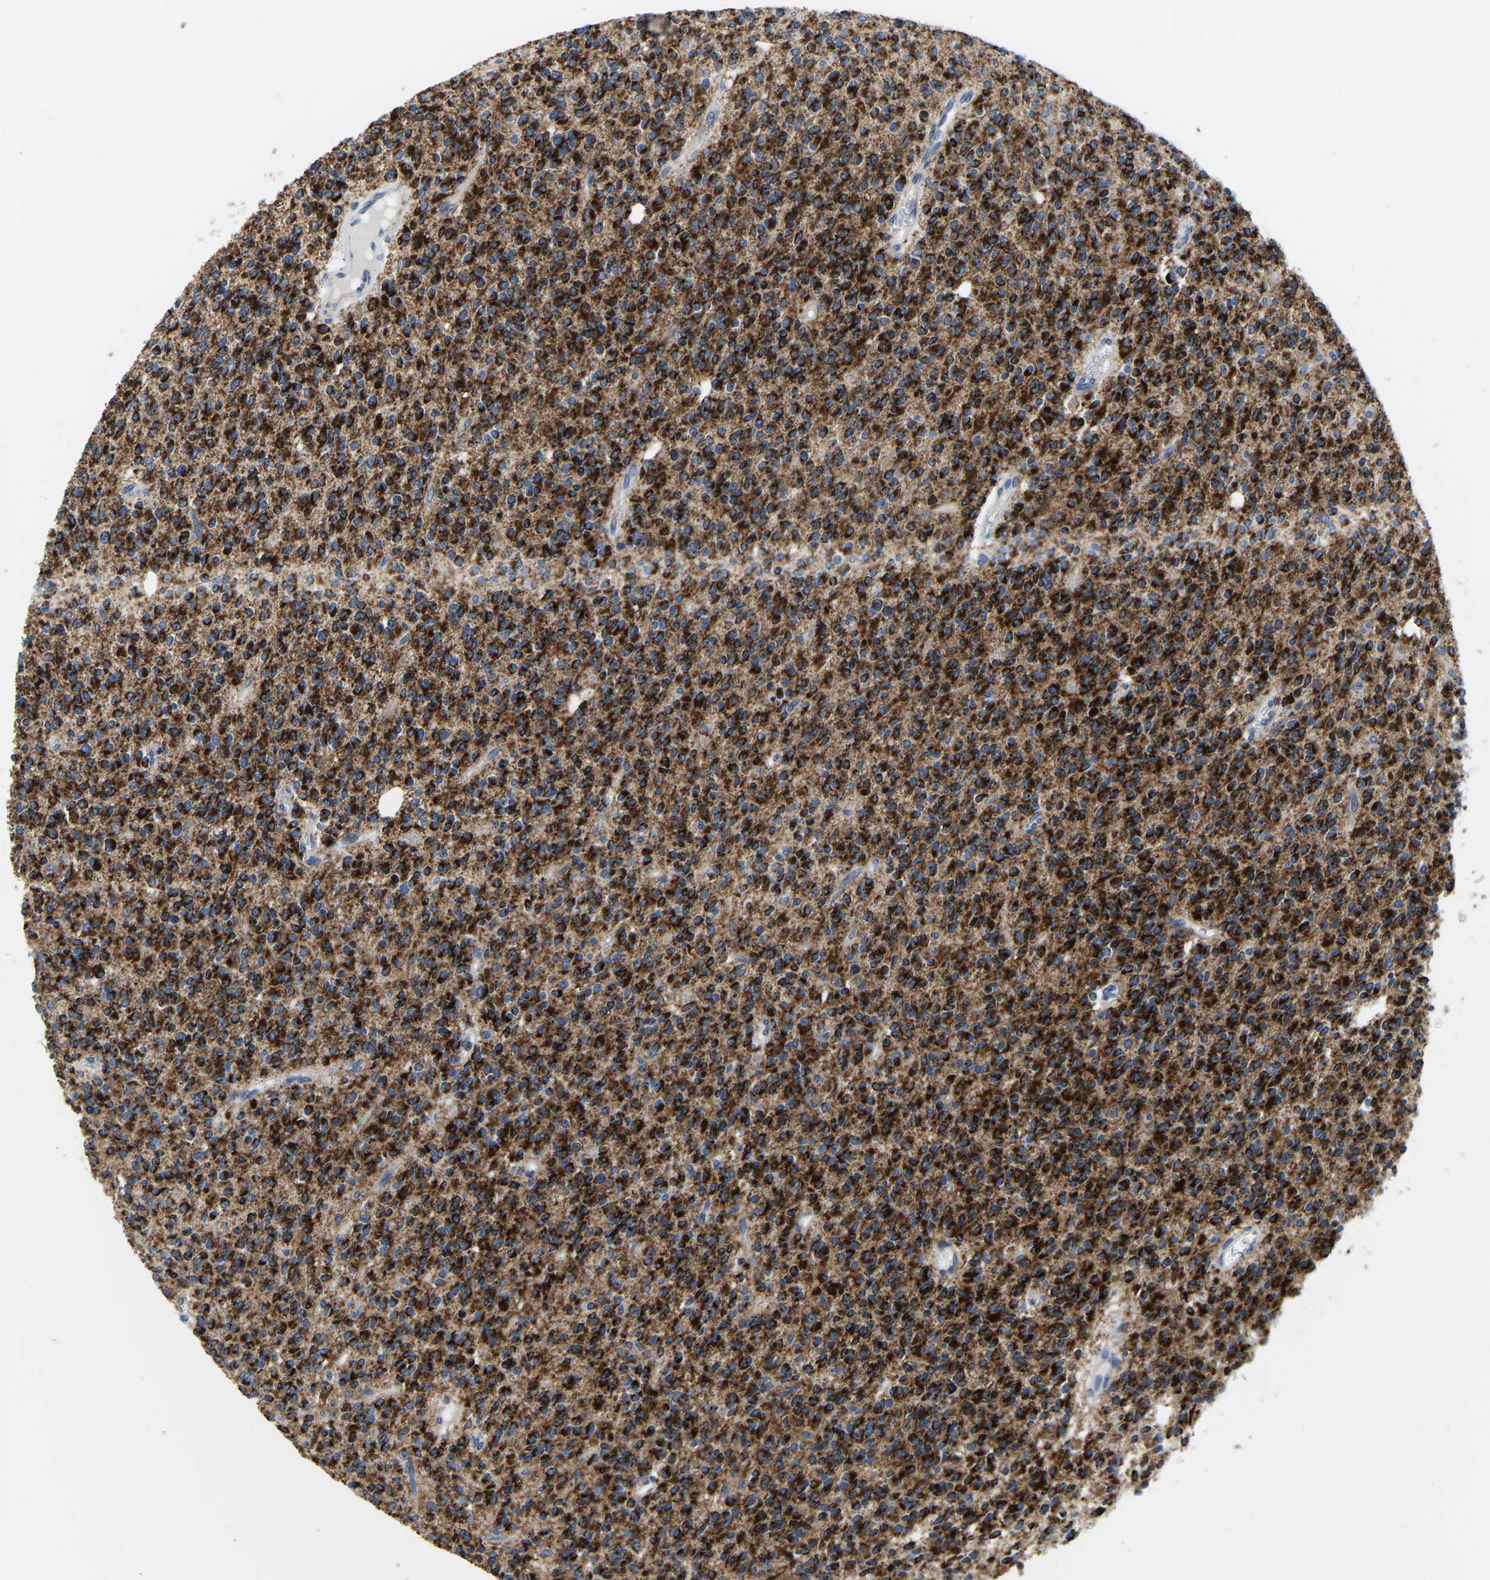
{"staining": {"intensity": "strong", "quantity": ">75%", "location": "cytoplasmic/membranous"}, "tissue": "glioma", "cell_type": "Tumor cells", "image_type": "cancer", "snomed": [{"axis": "morphology", "description": "Glioma, malignant, High grade"}, {"axis": "topography", "description": "Brain"}], "caption": "Immunohistochemistry staining of glioma, which exhibits high levels of strong cytoplasmic/membranous positivity in about >75% of tumor cells indicating strong cytoplasmic/membranous protein staining. The staining was performed using DAB (3,3'-diaminobenzidine) (brown) for protein detection and nuclei were counterstained in hematoxylin (blue).", "gene": "SFXN1", "patient": {"sex": "male", "age": 34}}